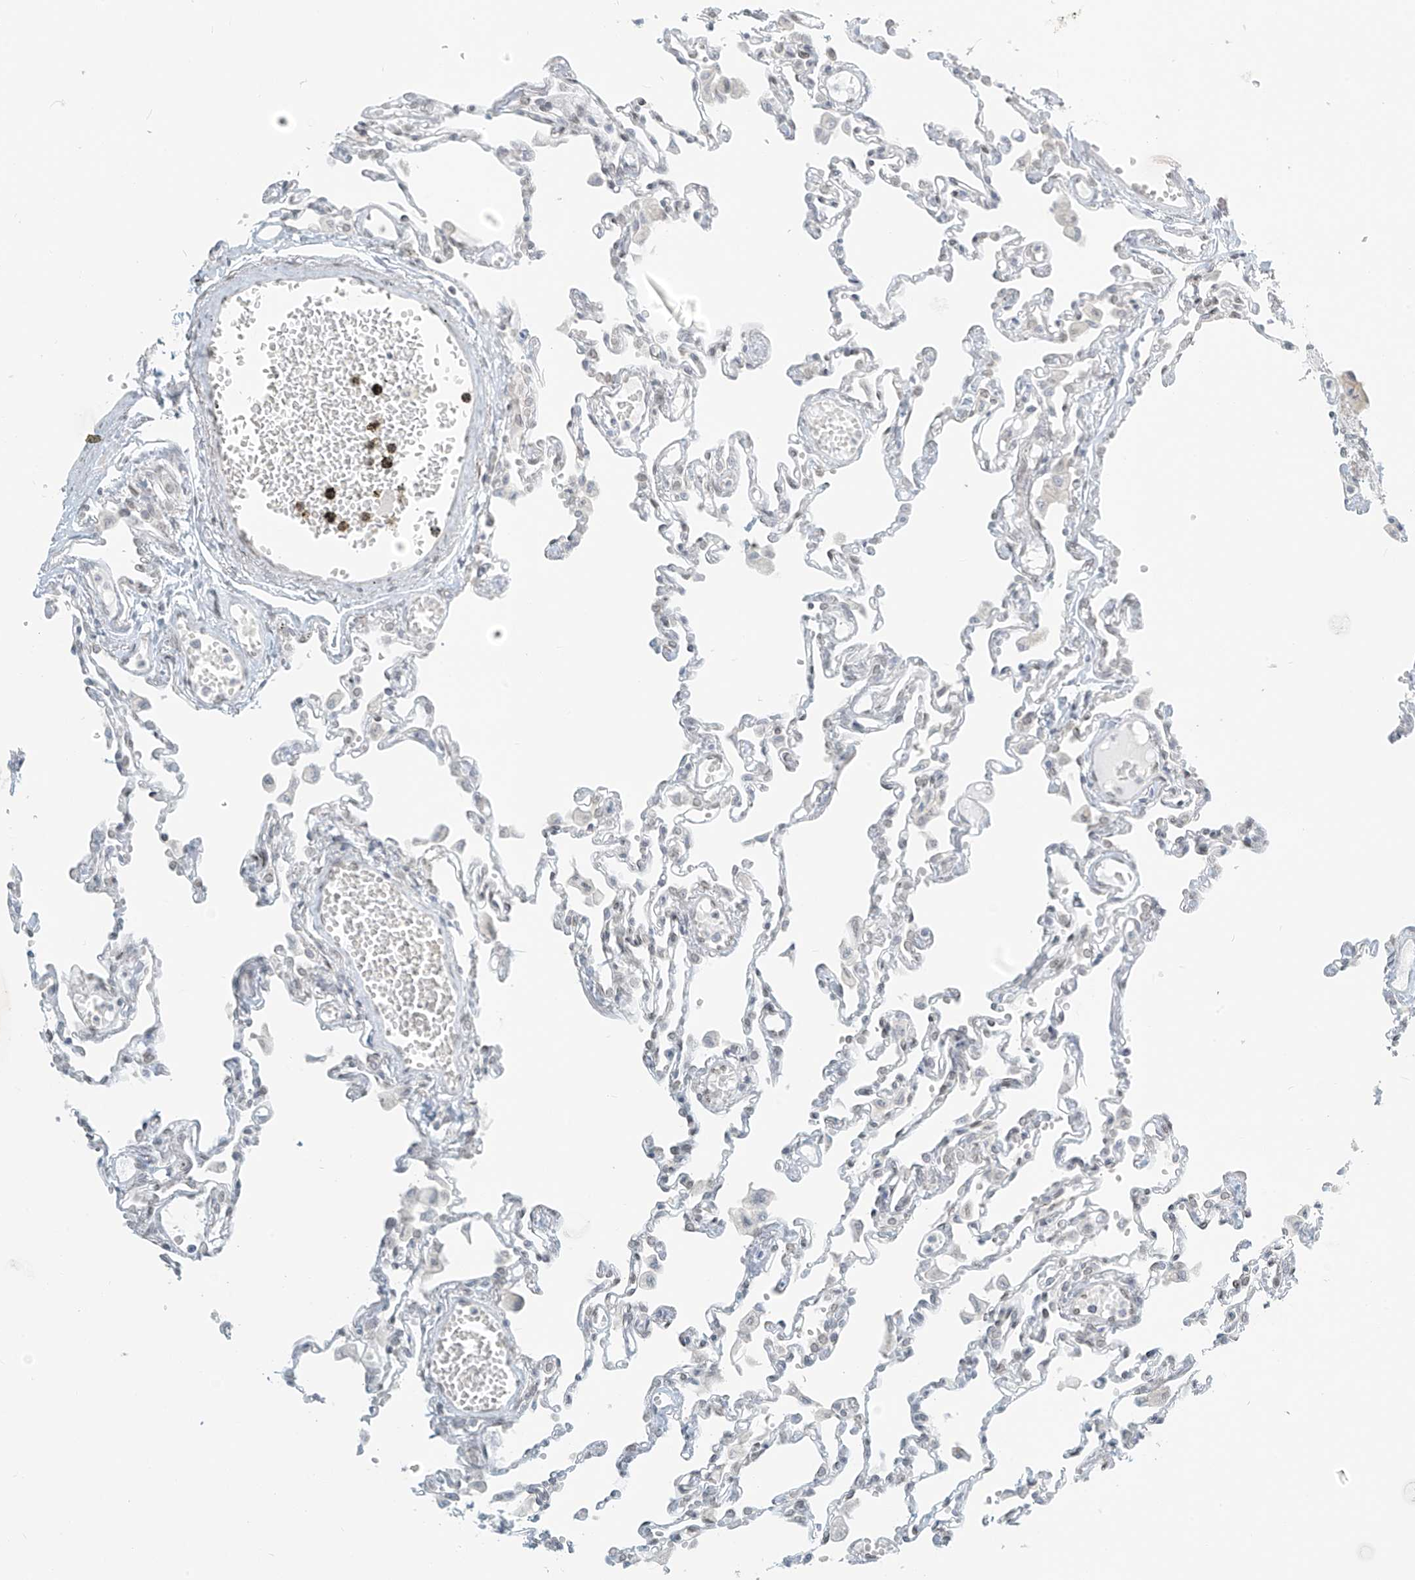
{"staining": {"intensity": "negative", "quantity": "none", "location": "none"}, "tissue": "lung", "cell_type": "Alveolar cells", "image_type": "normal", "snomed": [{"axis": "morphology", "description": "Normal tissue, NOS"}, {"axis": "topography", "description": "Bronchus"}, {"axis": "topography", "description": "Lung"}], "caption": "An immunohistochemistry (IHC) micrograph of normal lung is shown. There is no staining in alveolar cells of lung.", "gene": "OSBPL7", "patient": {"sex": "female", "age": 49}}